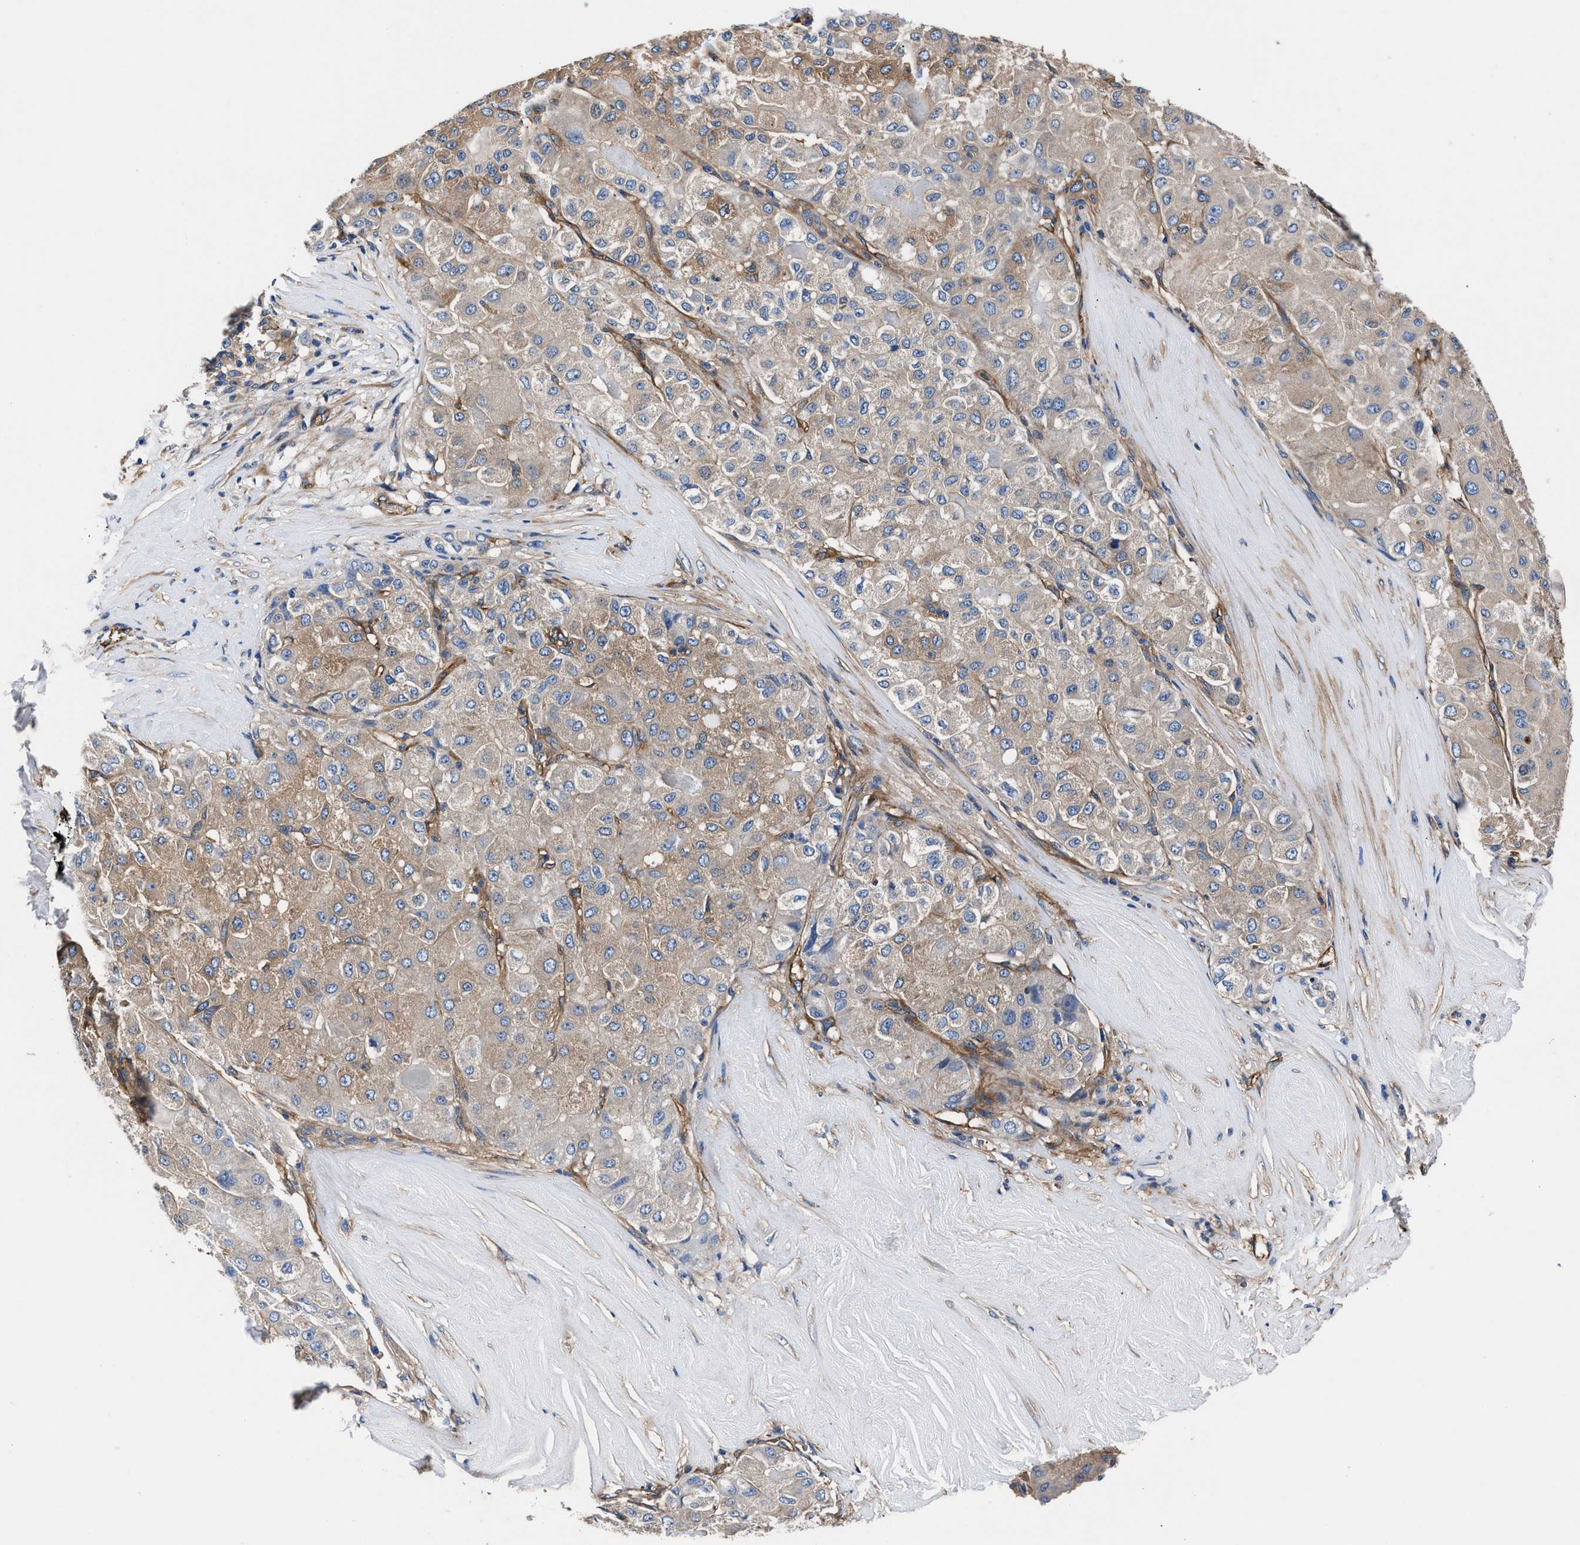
{"staining": {"intensity": "weak", "quantity": ">75%", "location": "cytoplasmic/membranous"}, "tissue": "liver cancer", "cell_type": "Tumor cells", "image_type": "cancer", "snomed": [{"axis": "morphology", "description": "Carcinoma, Hepatocellular, NOS"}, {"axis": "topography", "description": "Liver"}], "caption": "Immunohistochemical staining of human liver cancer exhibits low levels of weak cytoplasmic/membranous expression in about >75% of tumor cells. Nuclei are stained in blue.", "gene": "SH3GL1", "patient": {"sex": "male", "age": 80}}